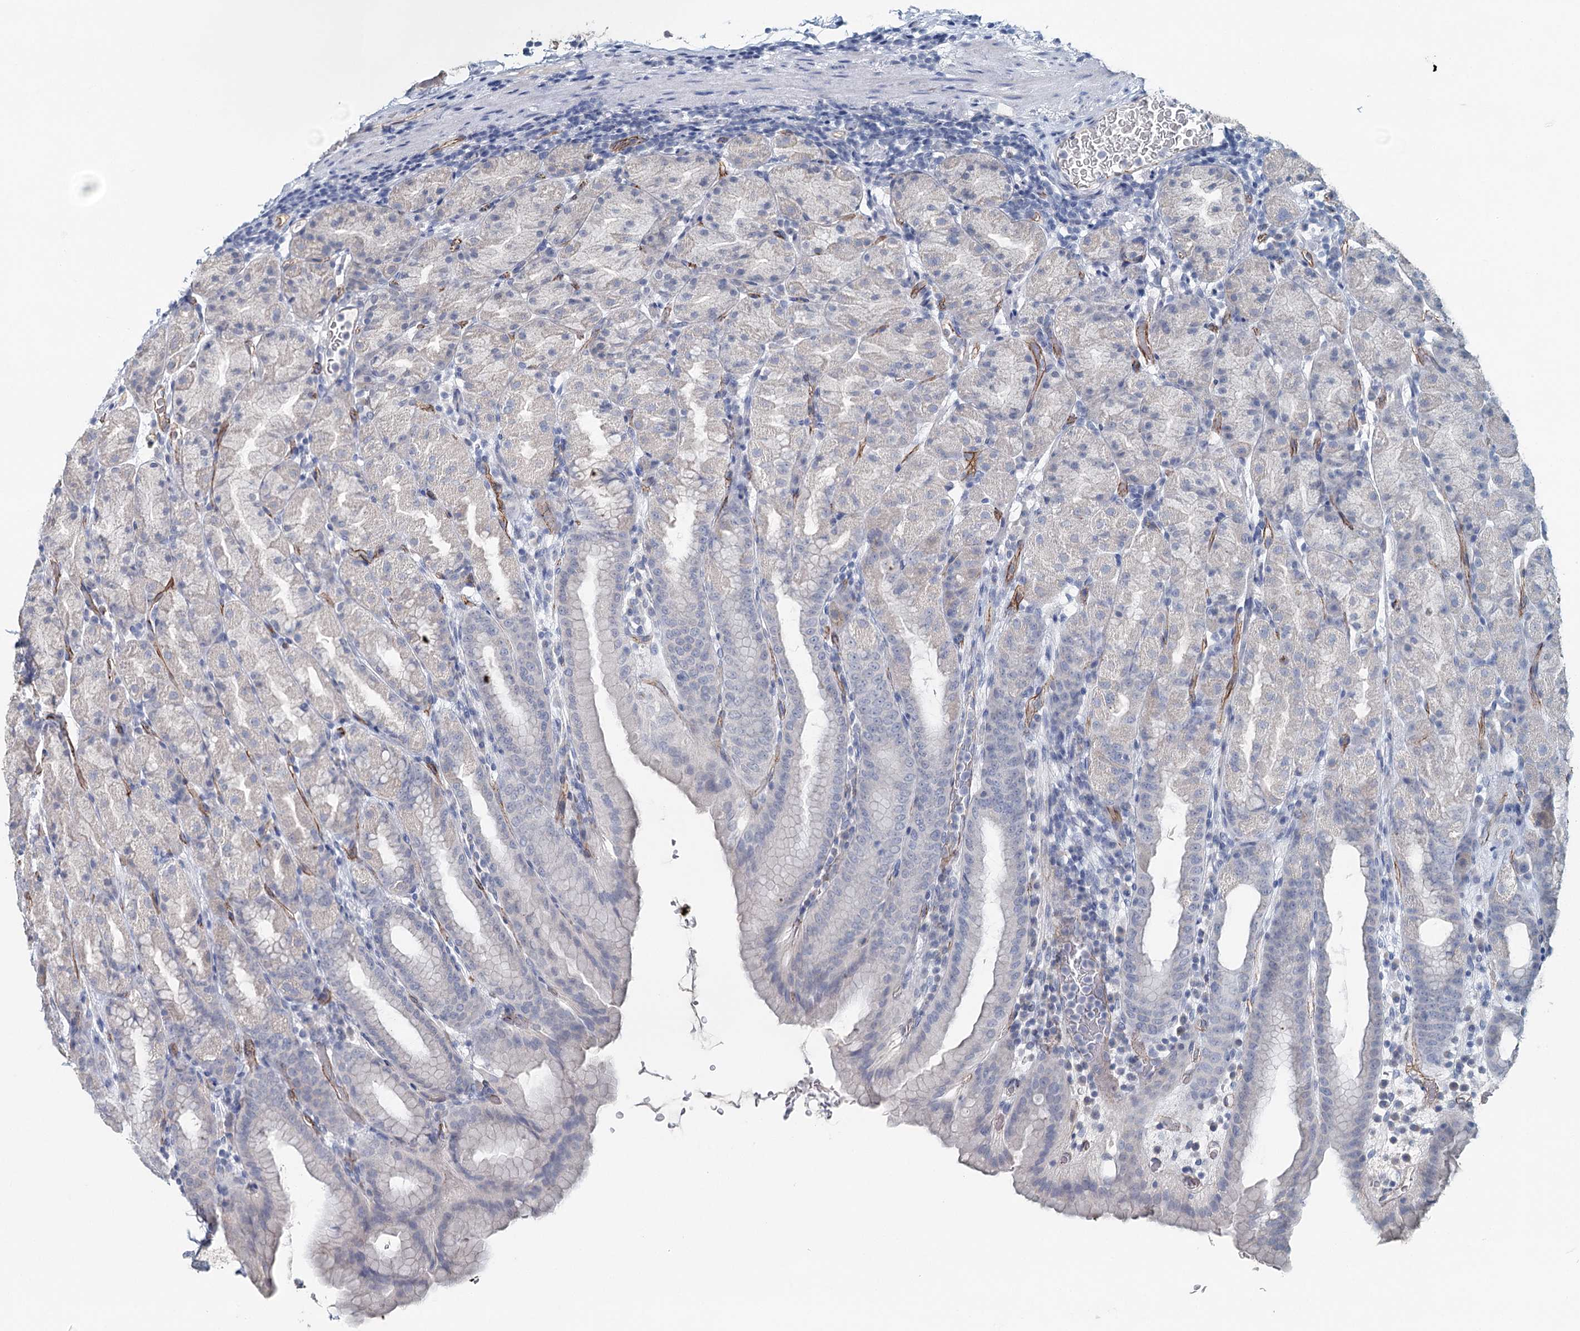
{"staining": {"intensity": "weak", "quantity": "<25%", "location": "cytoplasmic/membranous"}, "tissue": "stomach", "cell_type": "Glandular cells", "image_type": "normal", "snomed": [{"axis": "morphology", "description": "Normal tissue, NOS"}, {"axis": "topography", "description": "Stomach, upper"}], "caption": "Immunohistochemistry of benign human stomach shows no positivity in glandular cells.", "gene": "SYNPO", "patient": {"sex": "male", "age": 68}}